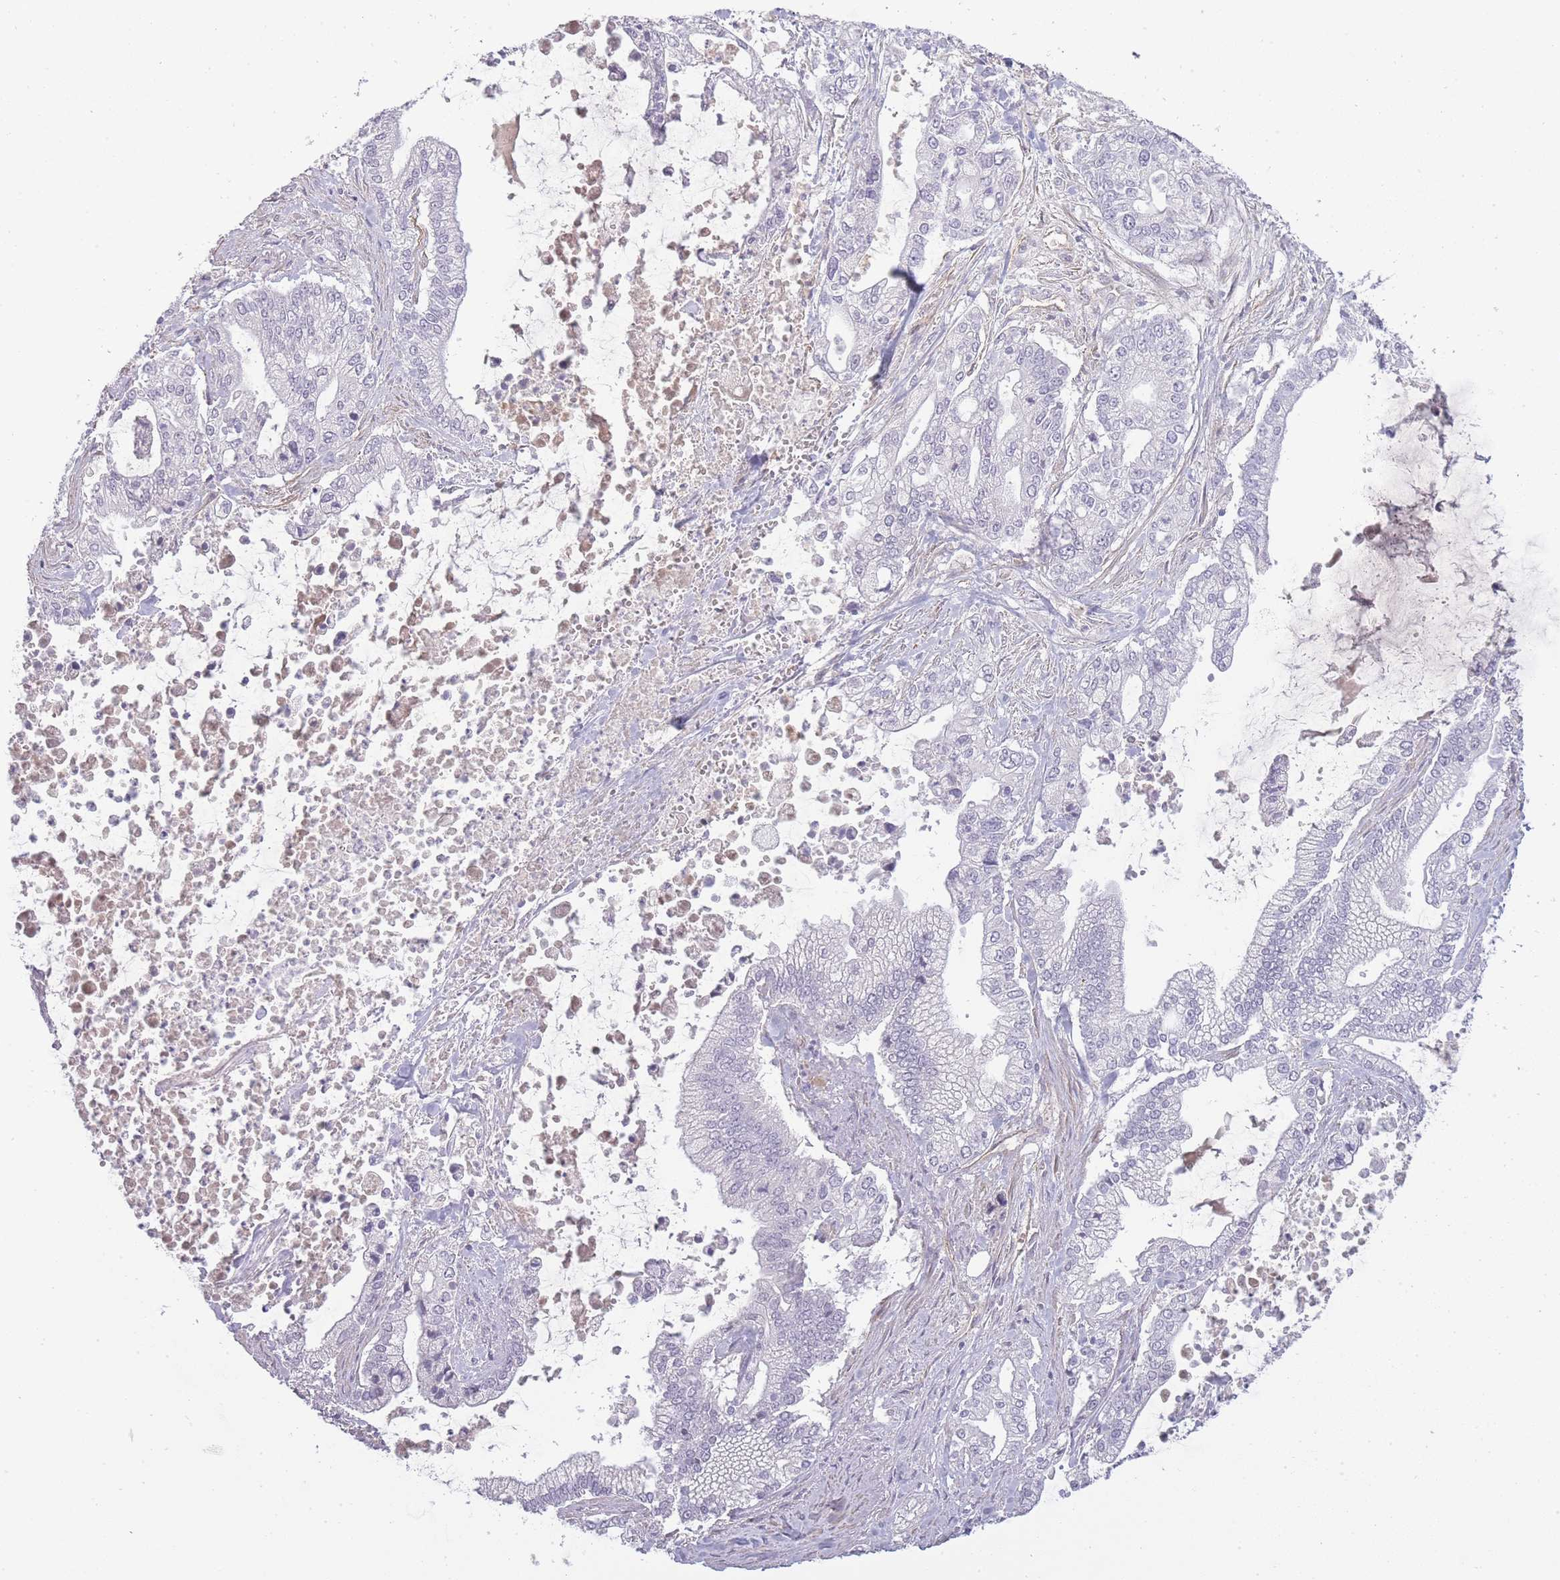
{"staining": {"intensity": "negative", "quantity": "none", "location": "none"}, "tissue": "pancreatic cancer", "cell_type": "Tumor cells", "image_type": "cancer", "snomed": [{"axis": "morphology", "description": "Adenocarcinoma, NOS"}, {"axis": "topography", "description": "Pancreas"}], "caption": "Immunohistochemistry photomicrograph of neoplastic tissue: human adenocarcinoma (pancreatic) stained with DAB demonstrates no significant protein positivity in tumor cells.", "gene": "SLC8A2", "patient": {"sex": "male", "age": 69}}